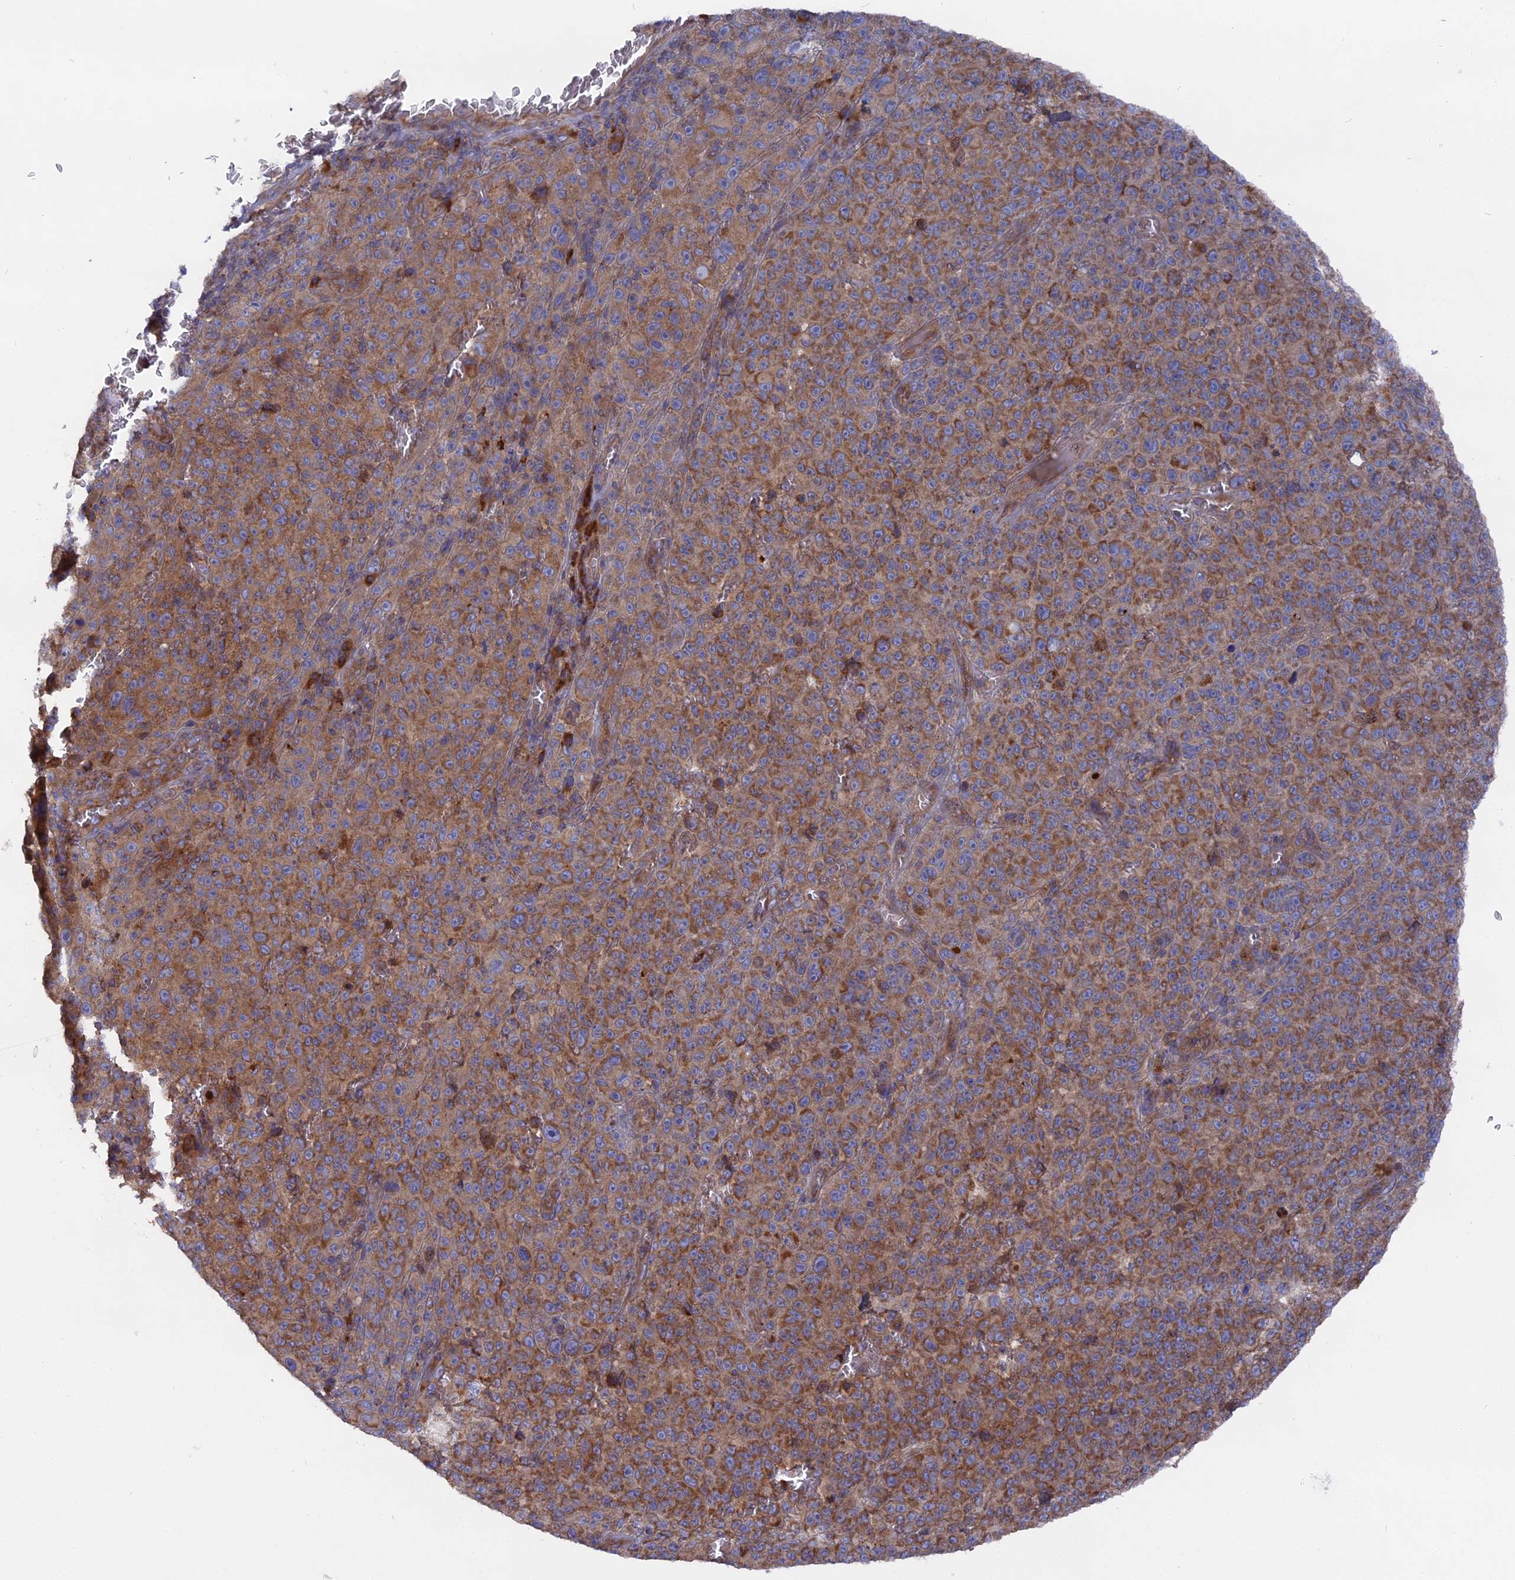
{"staining": {"intensity": "moderate", "quantity": ">75%", "location": "cytoplasmic/membranous"}, "tissue": "melanoma", "cell_type": "Tumor cells", "image_type": "cancer", "snomed": [{"axis": "morphology", "description": "Malignant melanoma, NOS"}, {"axis": "topography", "description": "Skin"}], "caption": "A histopathology image of human melanoma stained for a protein demonstrates moderate cytoplasmic/membranous brown staining in tumor cells.", "gene": "TELO2", "patient": {"sex": "female", "age": 82}}